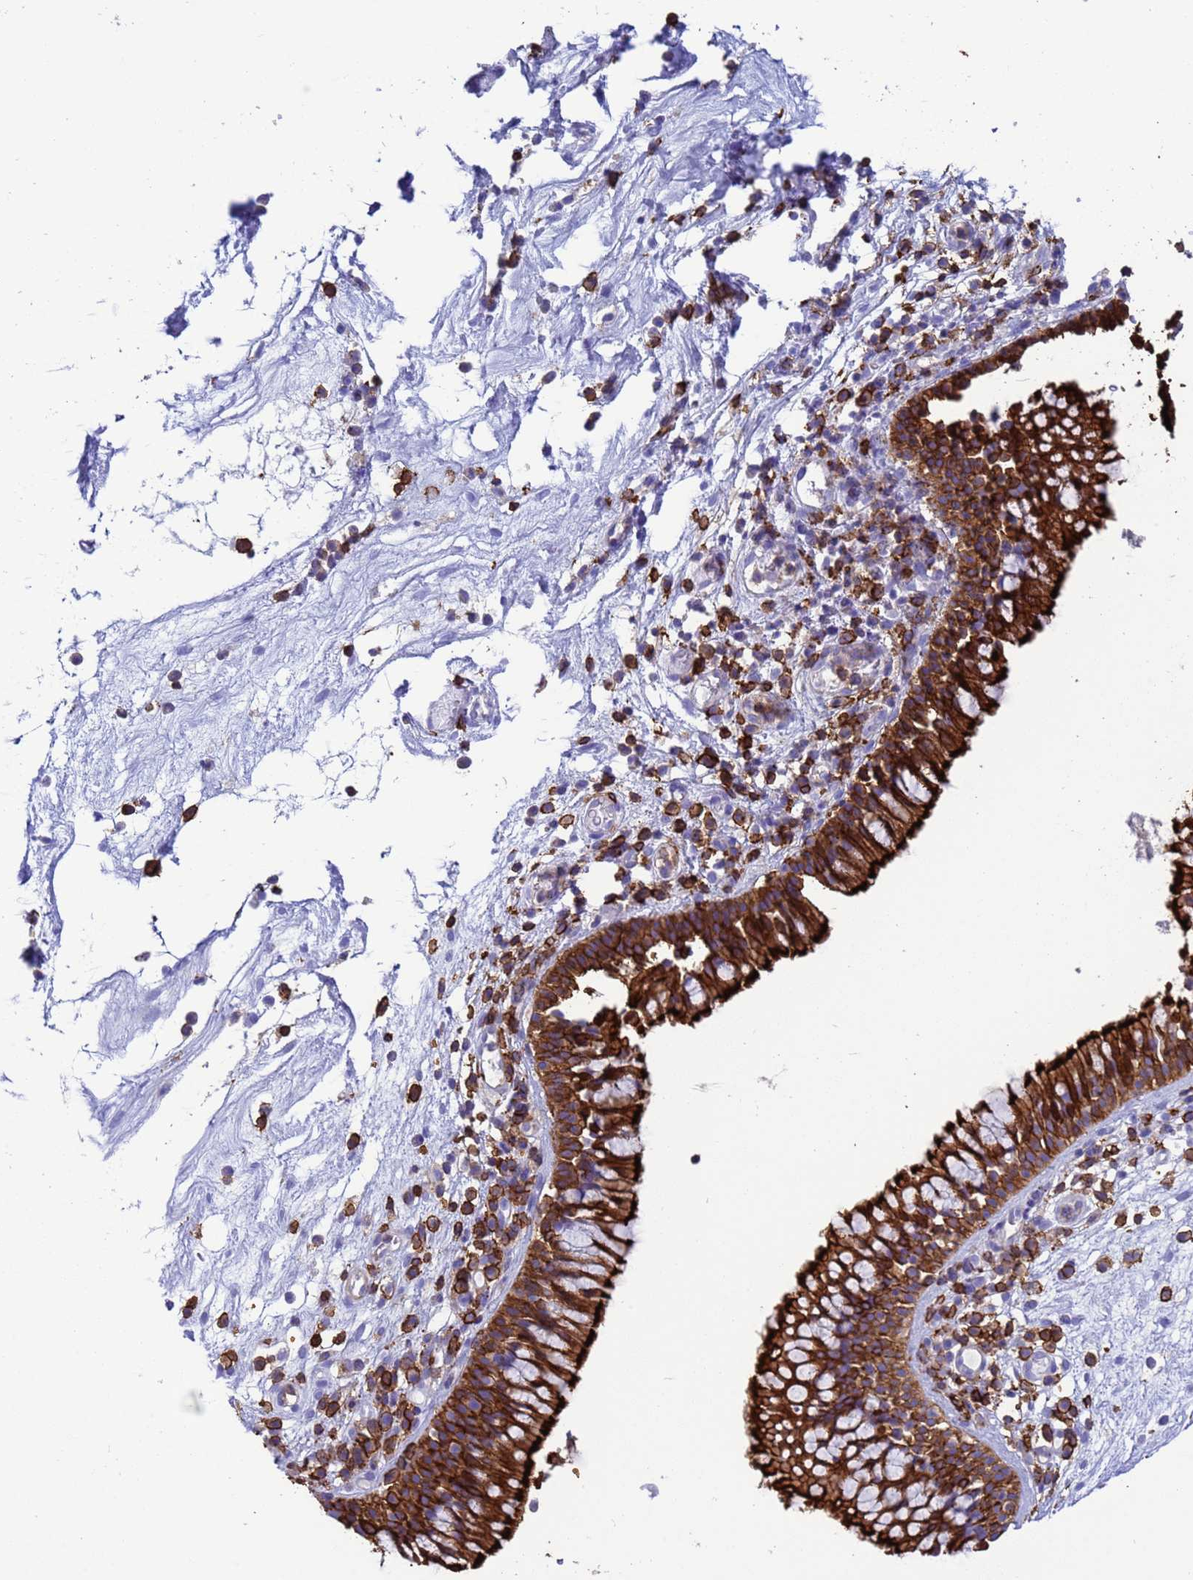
{"staining": {"intensity": "strong", "quantity": ">75%", "location": "cytoplasmic/membranous"}, "tissue": "nasopharynx", "cell_type": "Respiratory epithelial cells", "image_type": "normal", "snomed": [{"axis": "morphology", "description": "Normal tissue, NOS"}, {"axis": "morphology", "description": "Inflammation, NOS"}, {"axis": "morphology", "description": "Malignant melanoma, Metastatic site"}, {"axis": "topography", "description": "Nasopharynx"}], "caption": "Strong cytoplasmic/membranous protein positivity is seen in approximately >75% of respiratory epithelial cells in nasopharynx. Using DAB (brown) and hematoxylin (blue) stains, captured at high magnification using brightfield microscopy.", "gene": "EZR", "patient": {"sex": "male", "age": 70}}